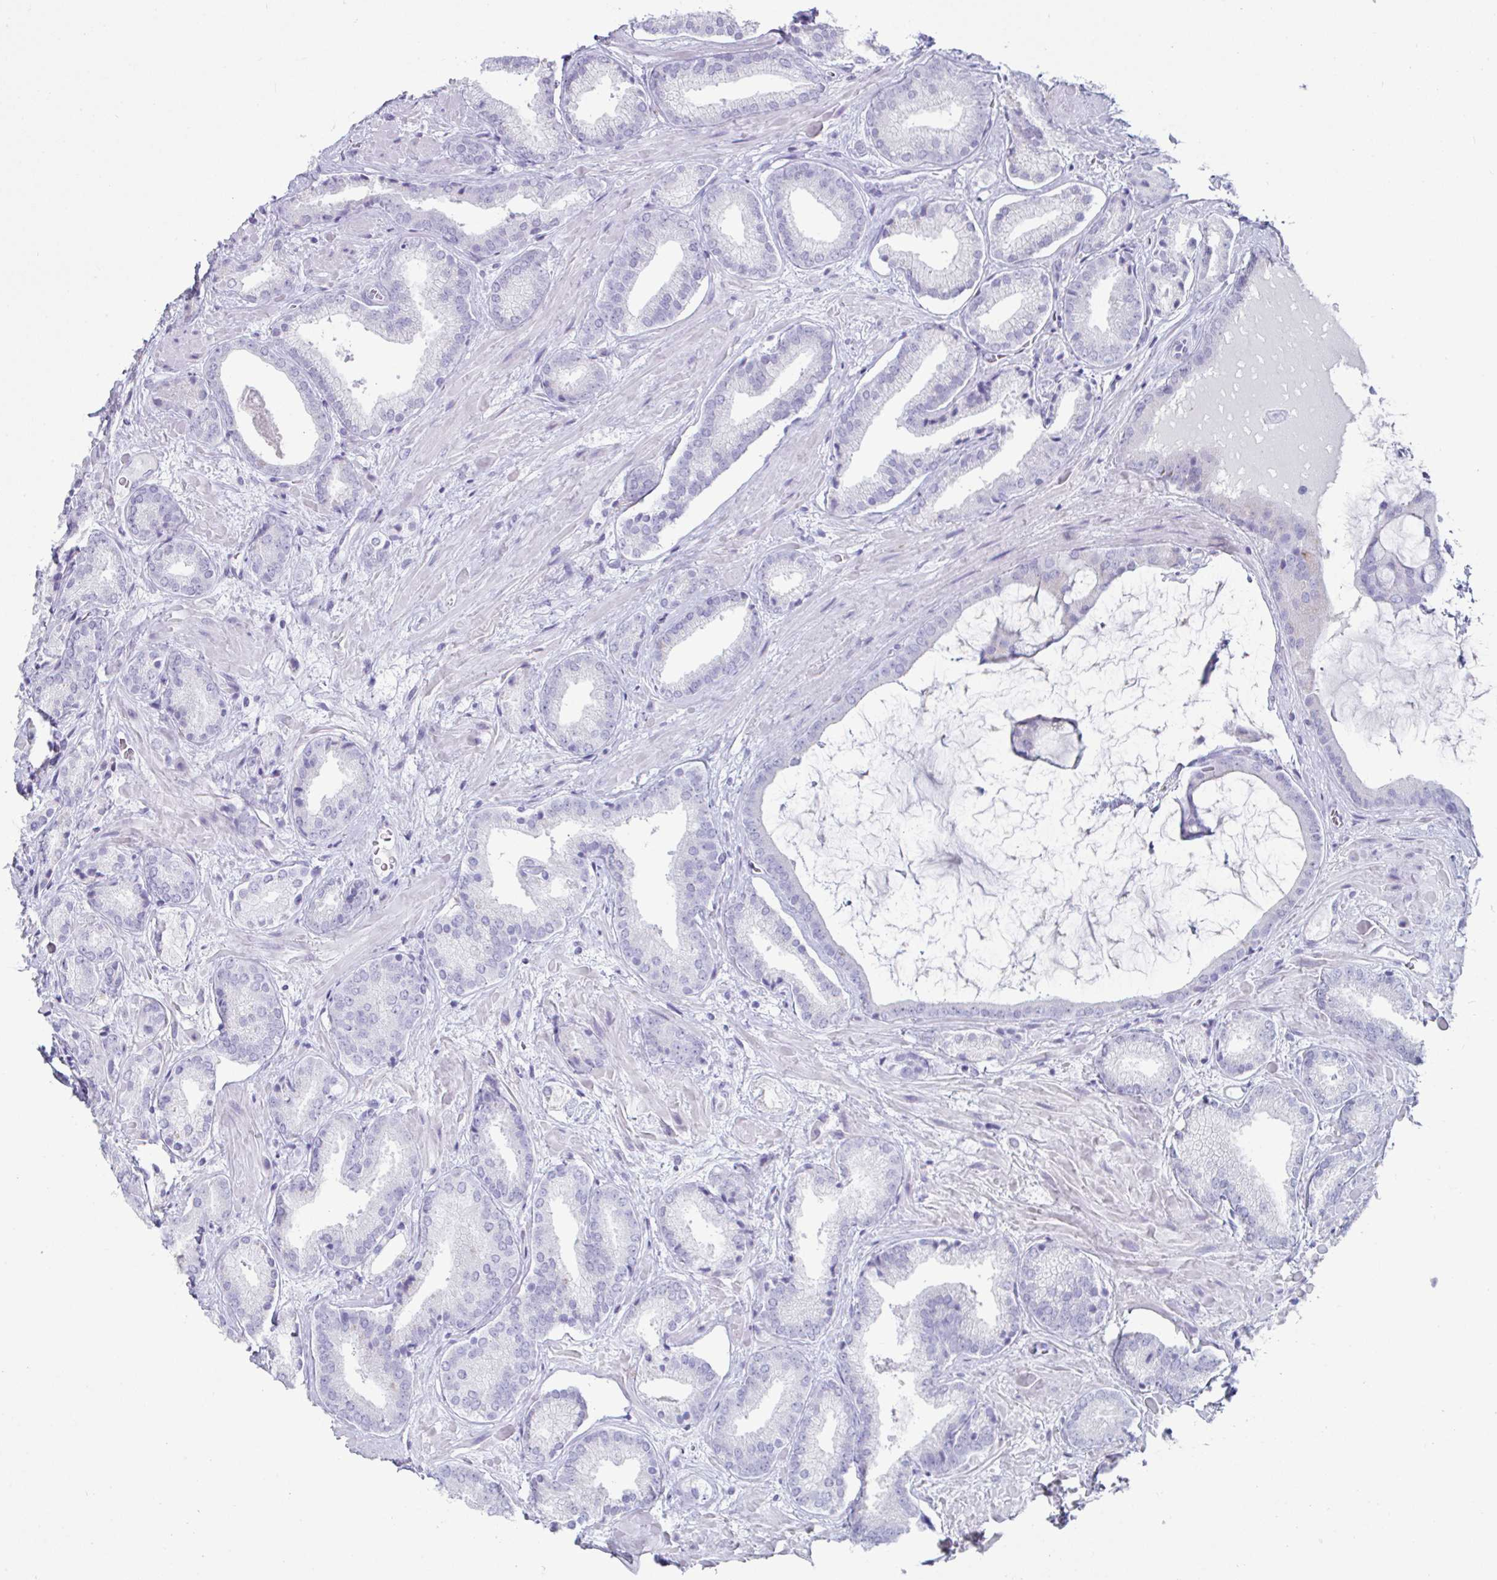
{"staining": {"intensity": "negative", "quantity": "none", "location": "none"}, "tissue": "prostate cancer", "cell_type": "Tumor cells", "image_type": "cancer", "snomed": [{"axis": "morphology", "description": "Adenocarcinoma, High grade"}, {"axis": "topography", "description": "Prostate"}], "caption": "This photomicrograph is of prostate cancer stained with IHC to label a protein in brown with the nuclei are counter-stained blue. There is no expression in tumor cells. The staining was performed using DAB (3,3'-diaminobenzidine) to visualize the protein expression in brown, while the nuclei were stained in blue with hematoxylin (Magnification: 20x).", "gene": "CREG2", "patient": {"sex": "male", "age": 56}}